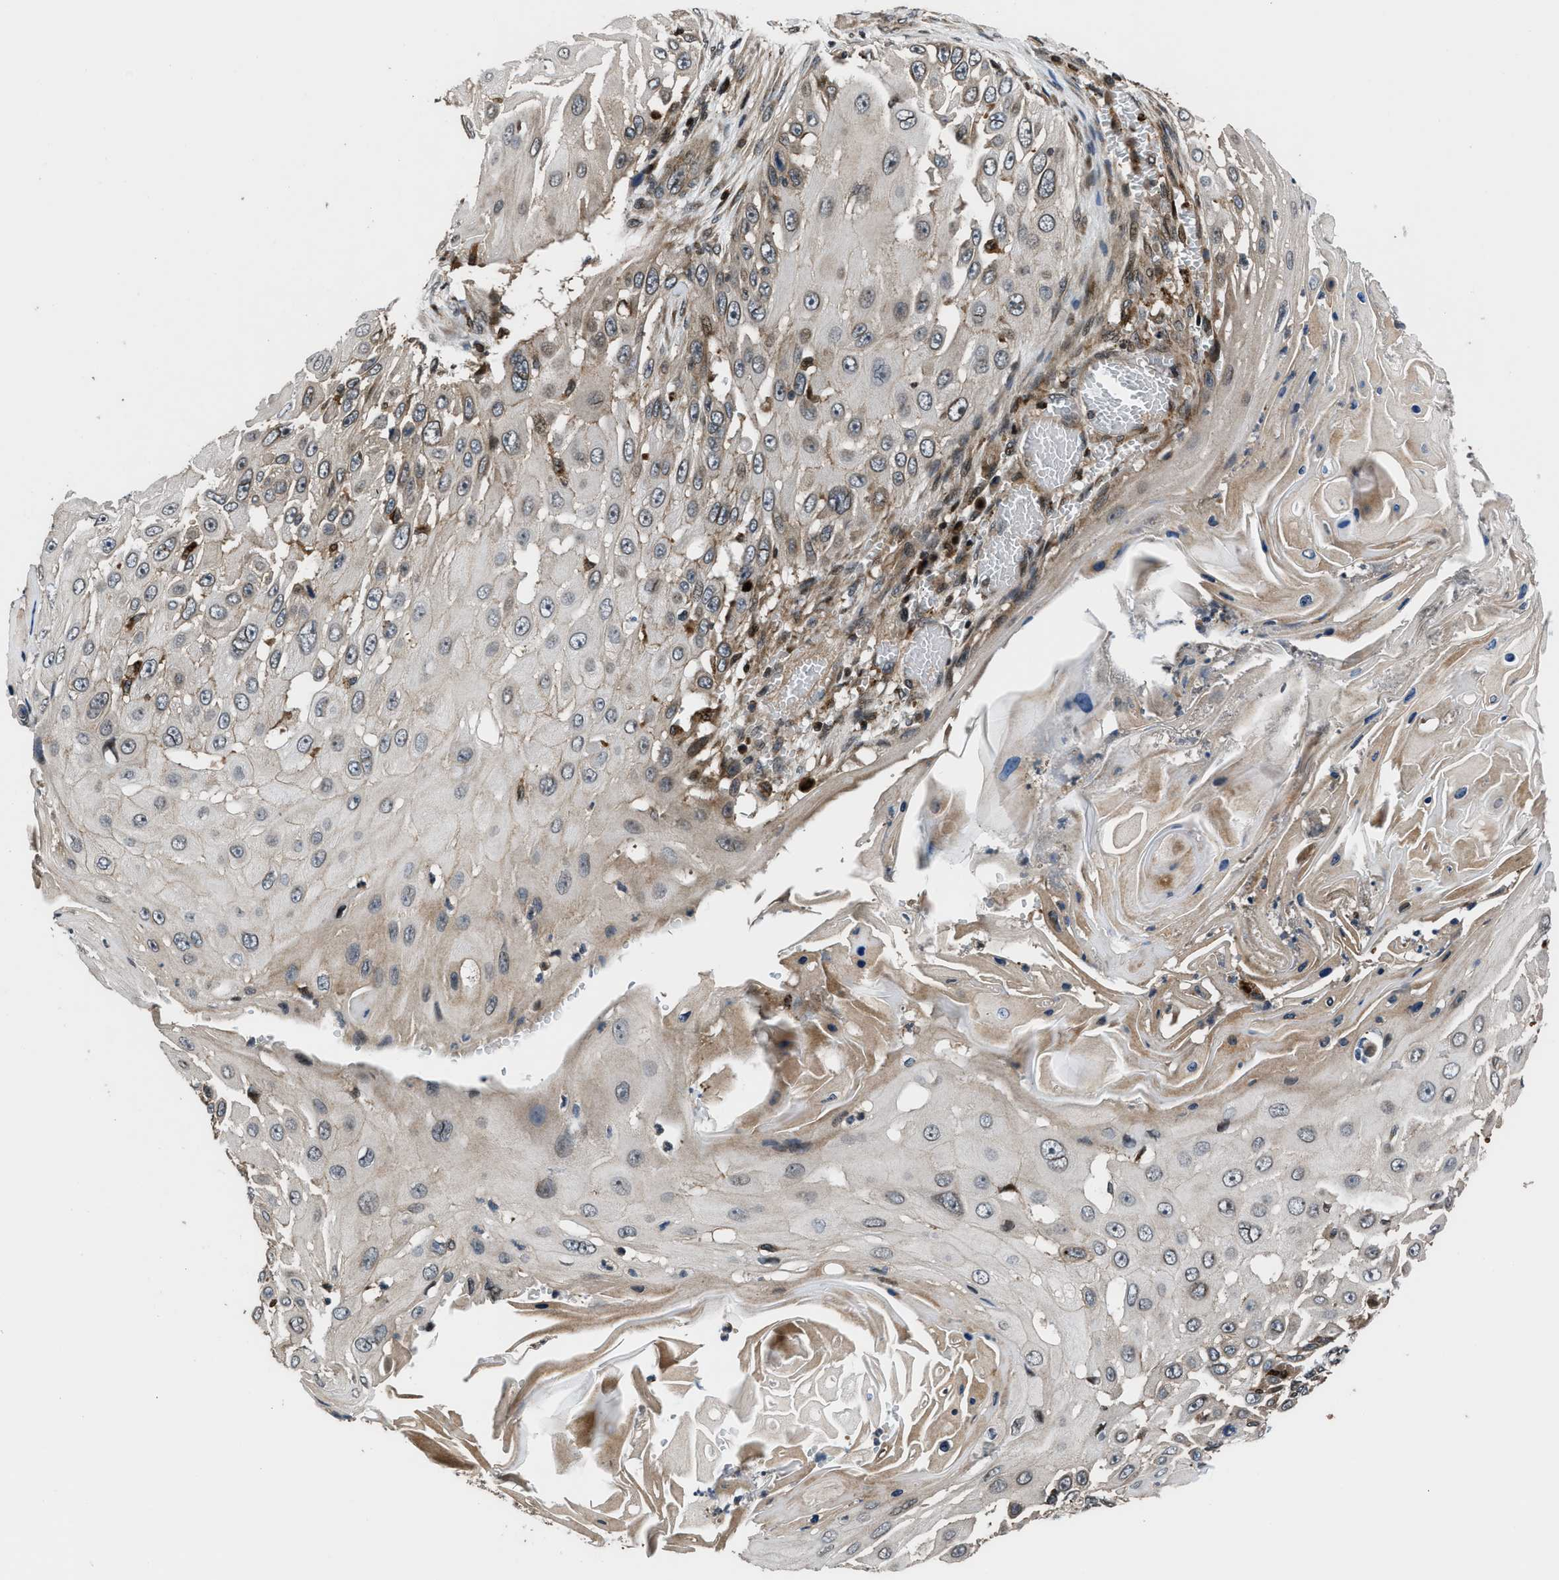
{"staining": {"intensity": "weak", "quantity": ">75%", "location": "cytoplasmic/membranous"}, "tissue": "skin cancer", "cell_type": "Tumor cells", "image_type": "cancer", "snomed": [{"axis": "morphology", "description": "Squamous cell carcinoma, NOS"}, {"axis": "topography", "description": "Skin"}], "caption": "Weak cytoplasmic/membranous protein staining is identified in approximately >75% of tumor cells in skin cancer (squamous cell carcinoma).", "gene": "CTBS", "patient": {"sex": "female", "age": 44}}